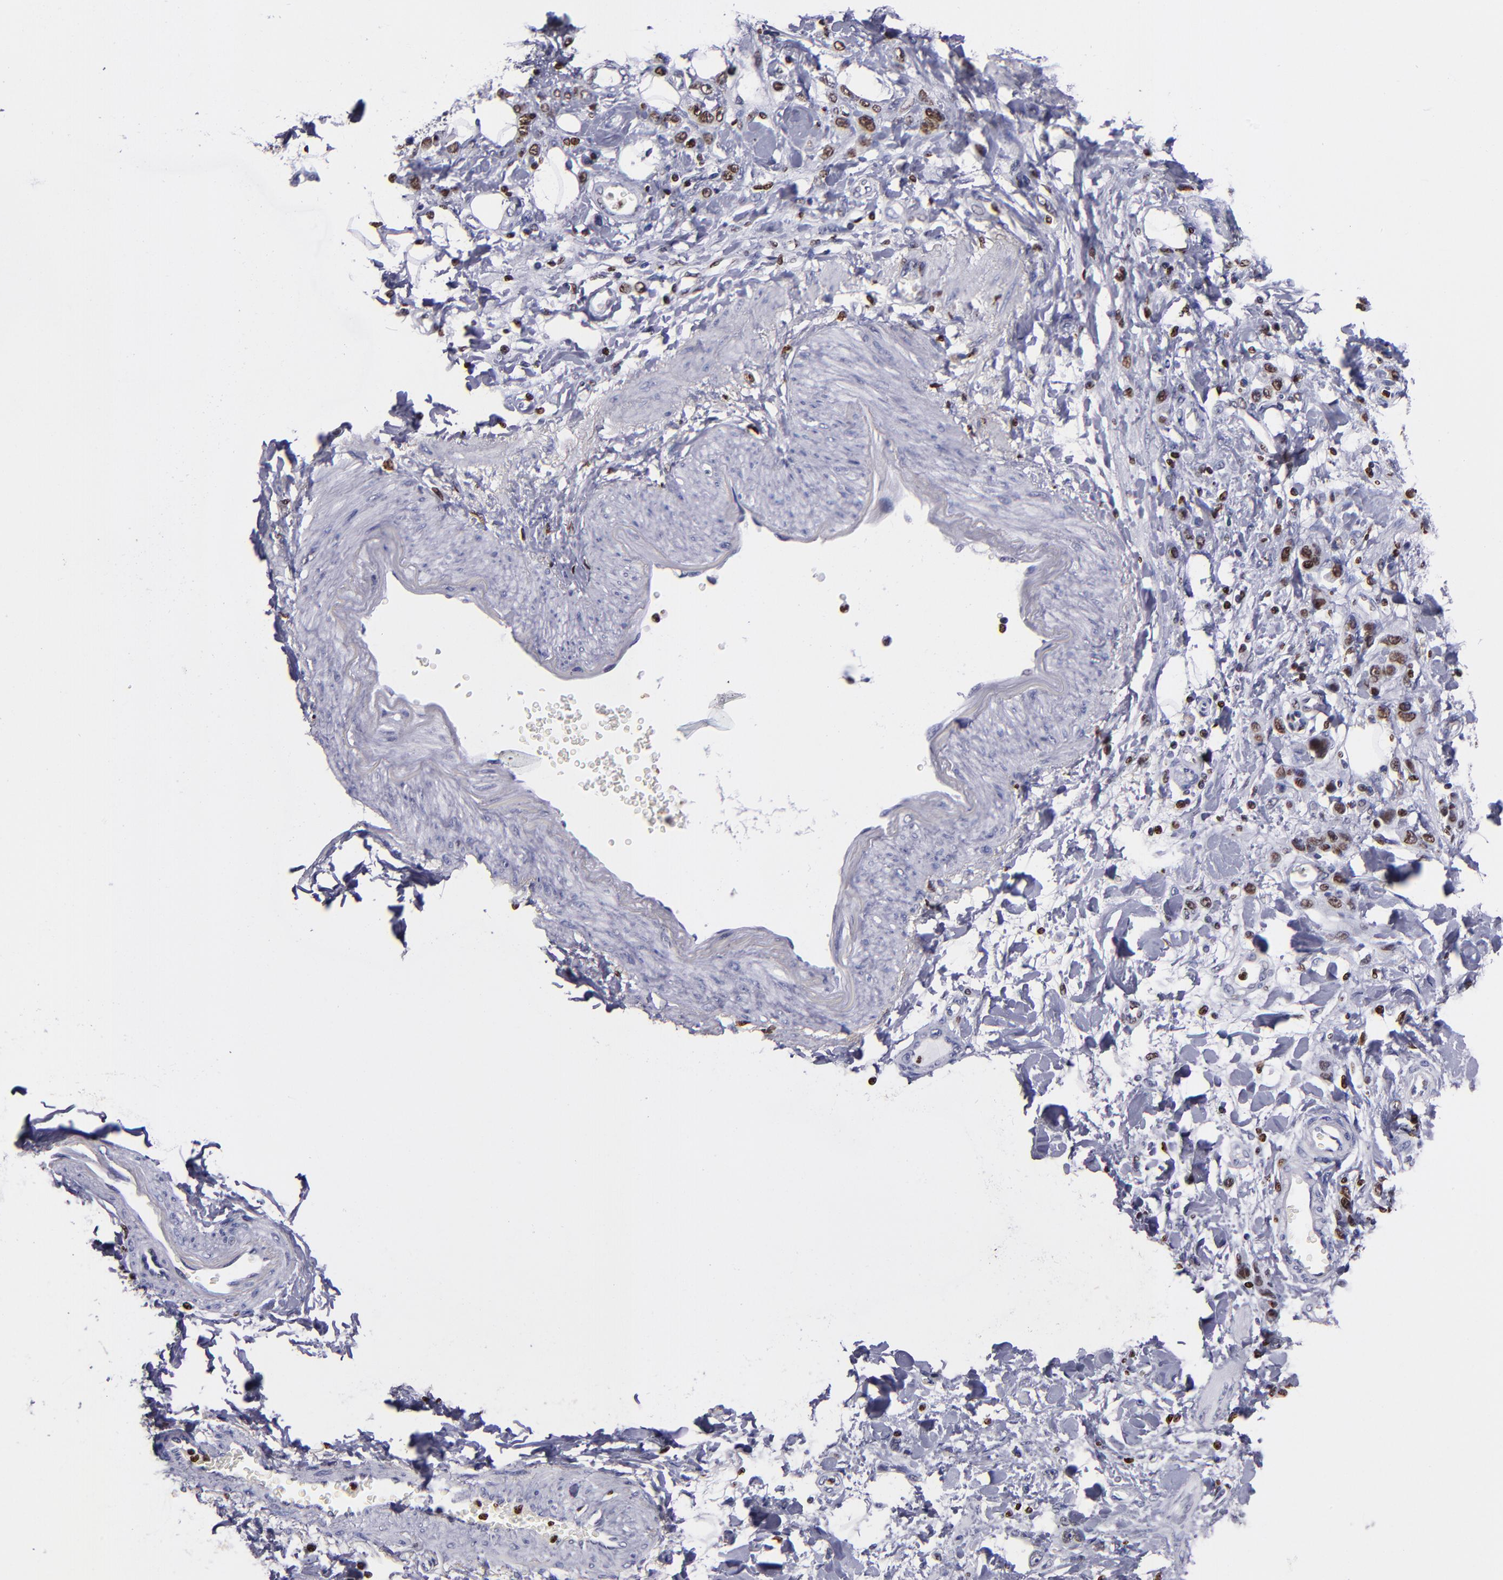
{"staining": {"intensity": "moderate", "quantity": "25%-75%", "location": "nuclear"}, "tissue": "stomach cancer", "cell_type": "Tumor cells", "image_type": "cancer", "snomed": [{"axis": "morphology", "description": "Normal tissue, NOS"}, {"axis": "morphology", "description": "Adenocarcinoma, NOS"}, {"axis": "topography", "description": "Stomach"}], "caption": "Stomach adenocarcinoma stained with IHC reveals moderate nuclear staining in about 25%-75% of tumor cells. The staining is performed using DAB (3,3'-diaminobenzidine) brown chromogen to label protein expression. The nuclei are counter-stained blue using hematoxylin.", "gene": "CDKL5", "patient": {"sex": "male", "age": 82}}